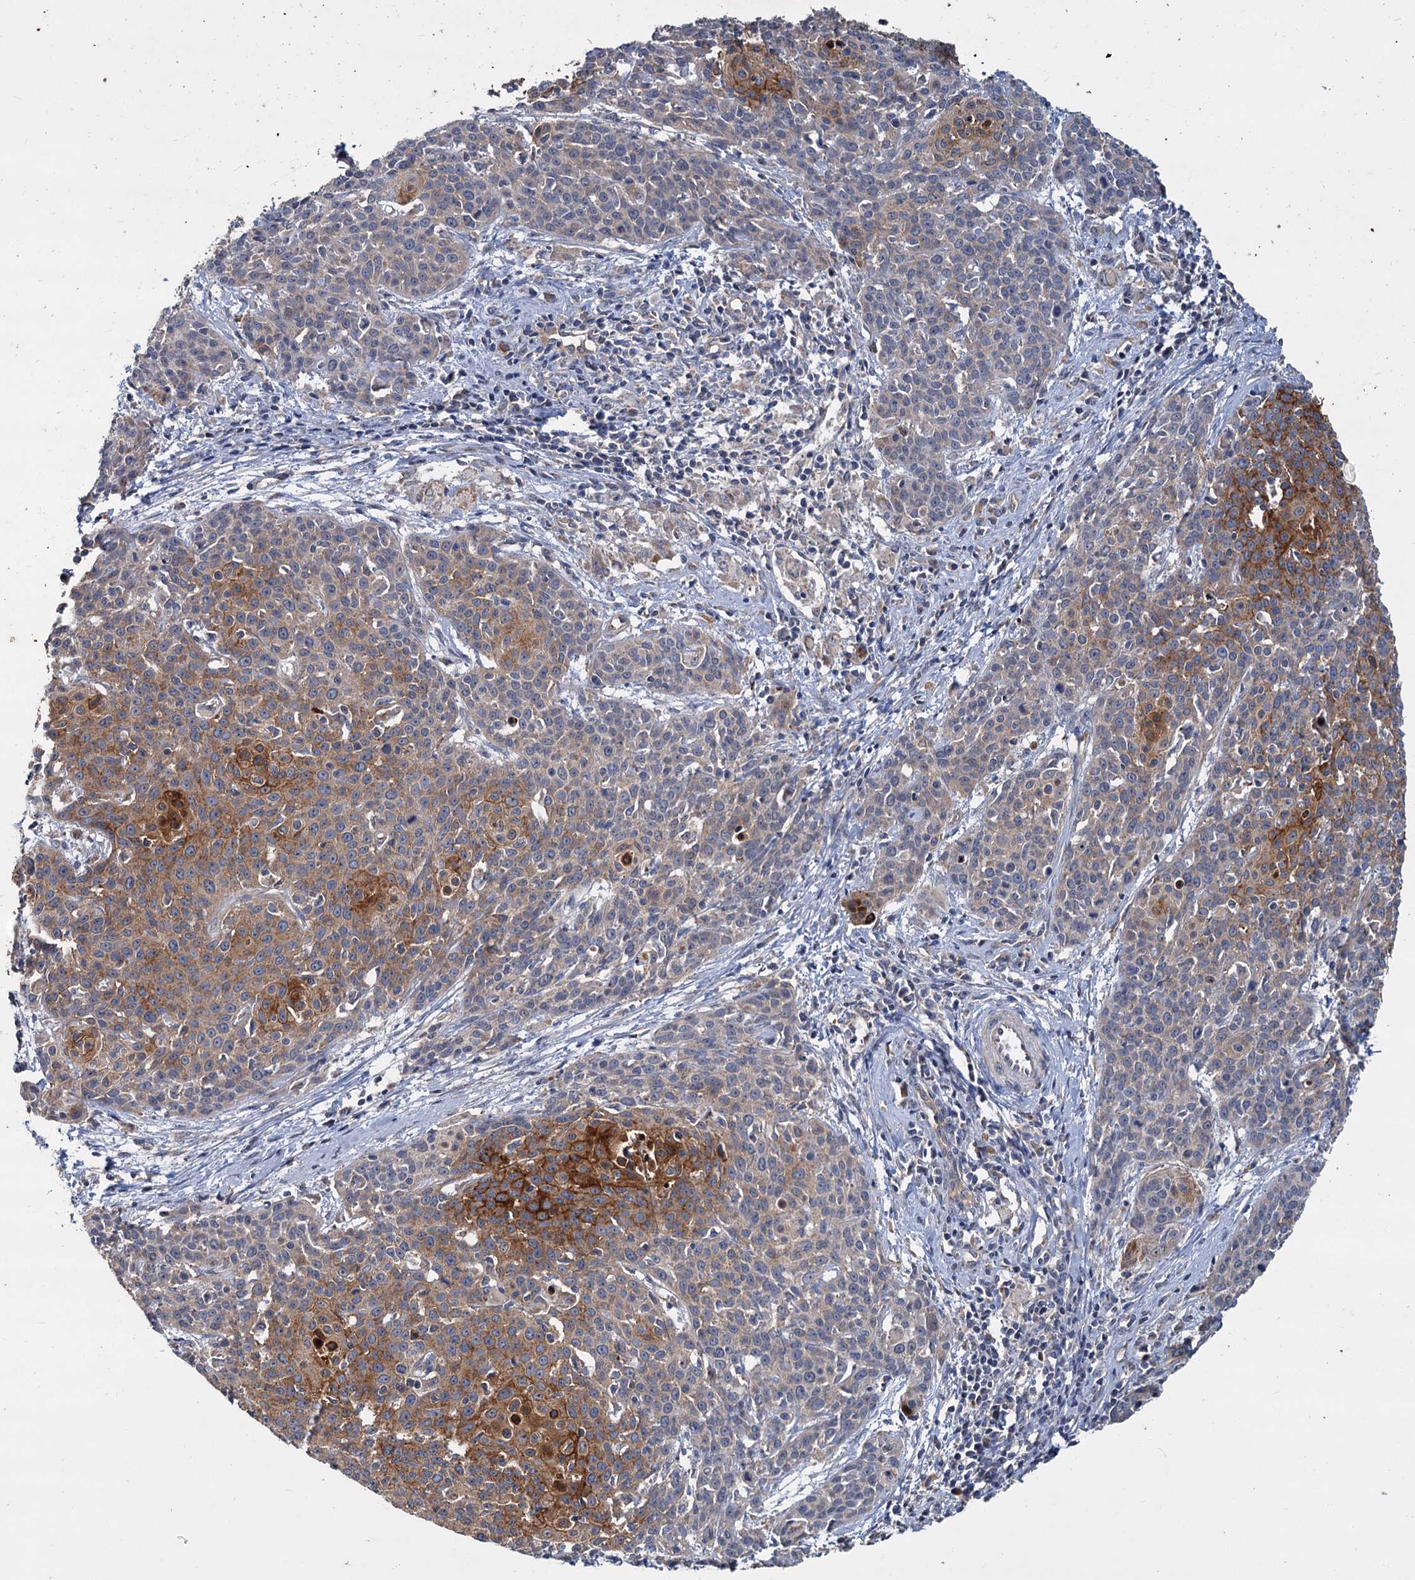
{"staining": {"intensity": "strong", "quantity": "<25%", "location": "cytoplasmic/membranous"}, "tissue": "cervical cancer", "cell_type": "Tumor cells", "image_type": "cancer", "snomed": [{"axis": "morphology", "description": "Squamous cell carcinoma, NOS"}, {"axis": "topography", "description": "Cervix"}], "caption": "Protein expression analysis of cervical squamous cell carcinoma demonstrates strong cytoplasmic/membranous positivity in approximately <25% of tumor cells.", "gene": "DYNC2H1", "patient": {"sex": "female", "age": 38}}